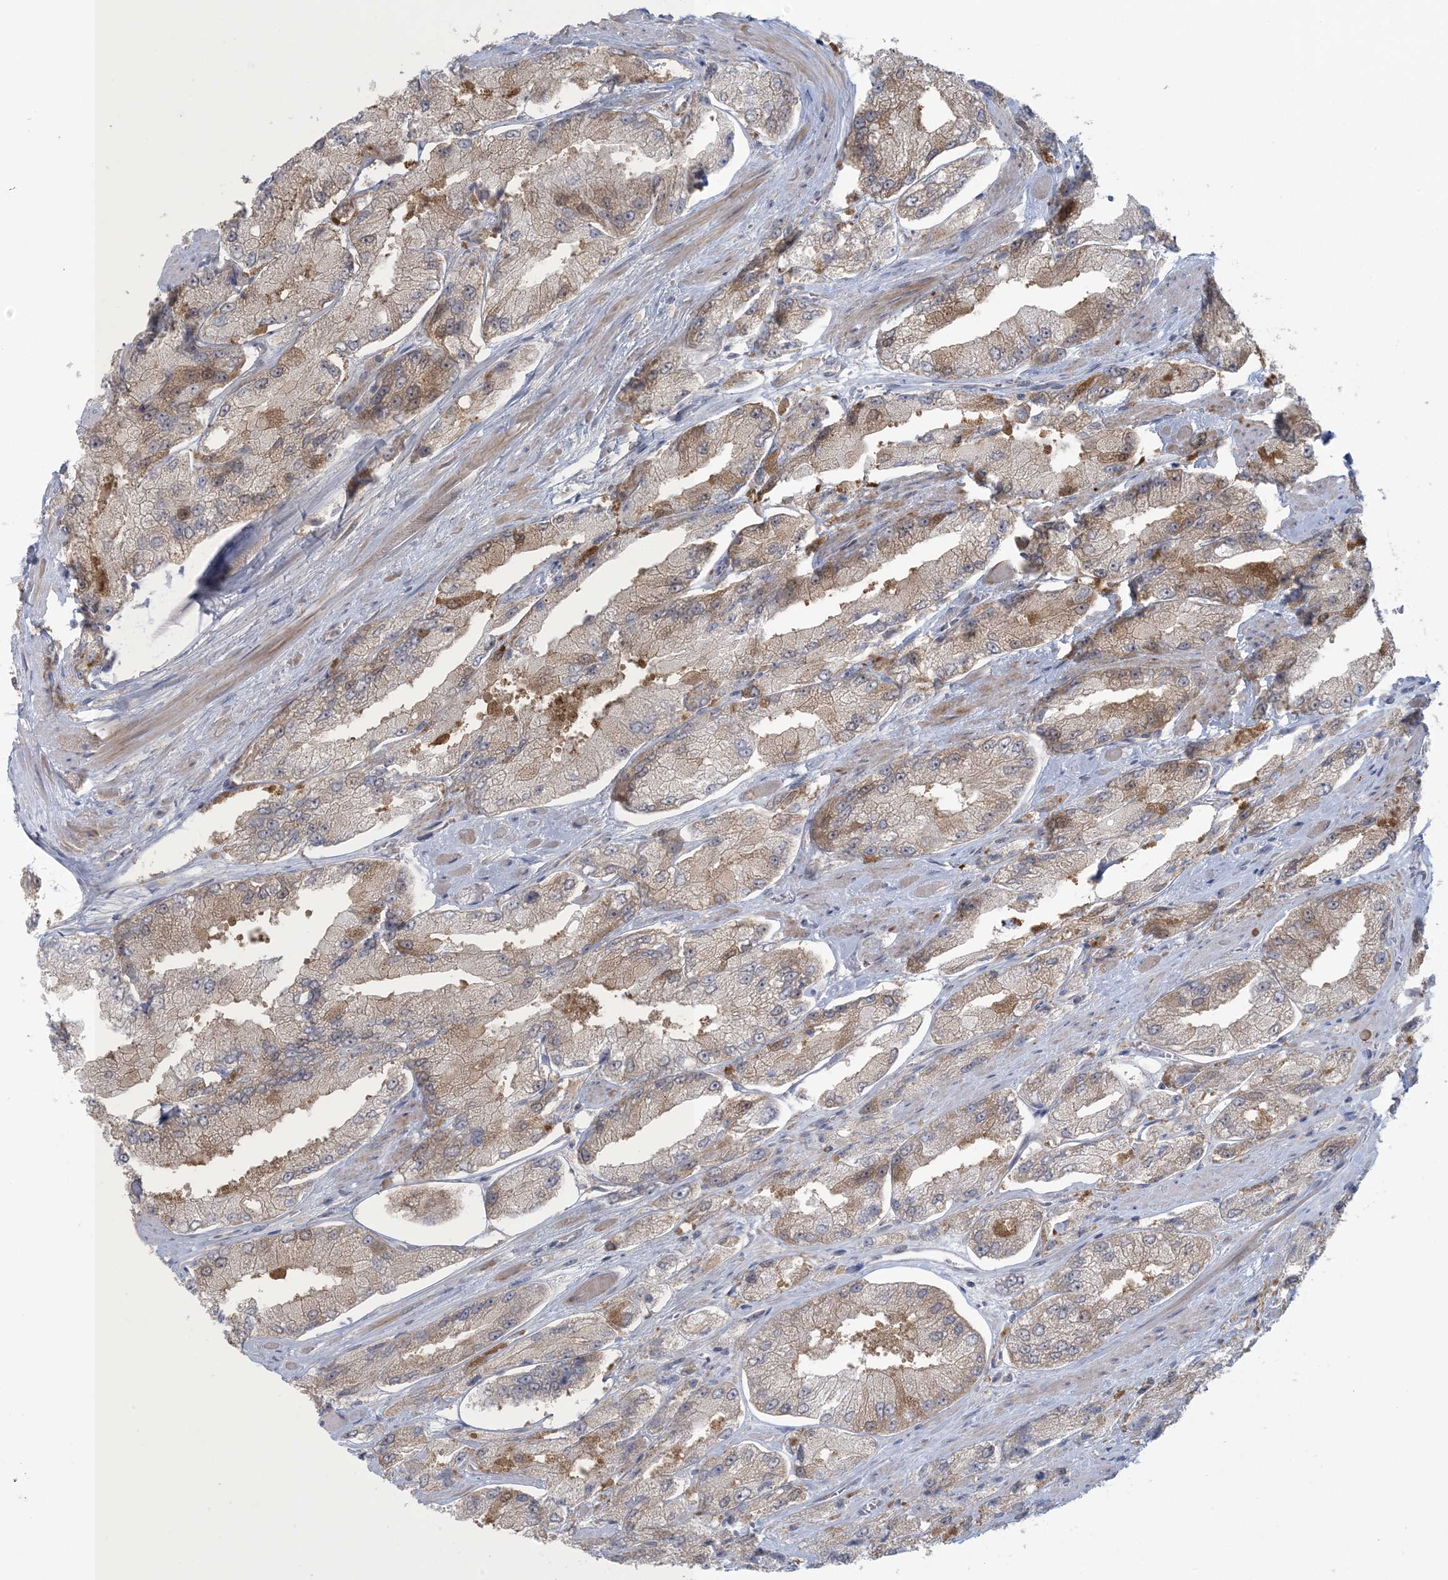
{"staining": {"intensity": "moderate", "quantity": "25%-75%", "location": "cytoplasmic/membranous"}, "tissue": "prostate cancer", "cell_type": "Tumor cells", "image_type": "cancer", "snomed": [{"axis": "morphology", "description": "Adenocarcinoma, High grade"}, {"axis": "topography", "description": "Prostate"}], "caption": "Immunohistochemical staining of prostate cancer (high-grade adenocarcinoma) displays medium levels of moderate cytoplasmic/membranous expression in about 25%-75% of tumor cells.", "gene": "NRBP2", "patient": {"sex": "male", "age": 58}}